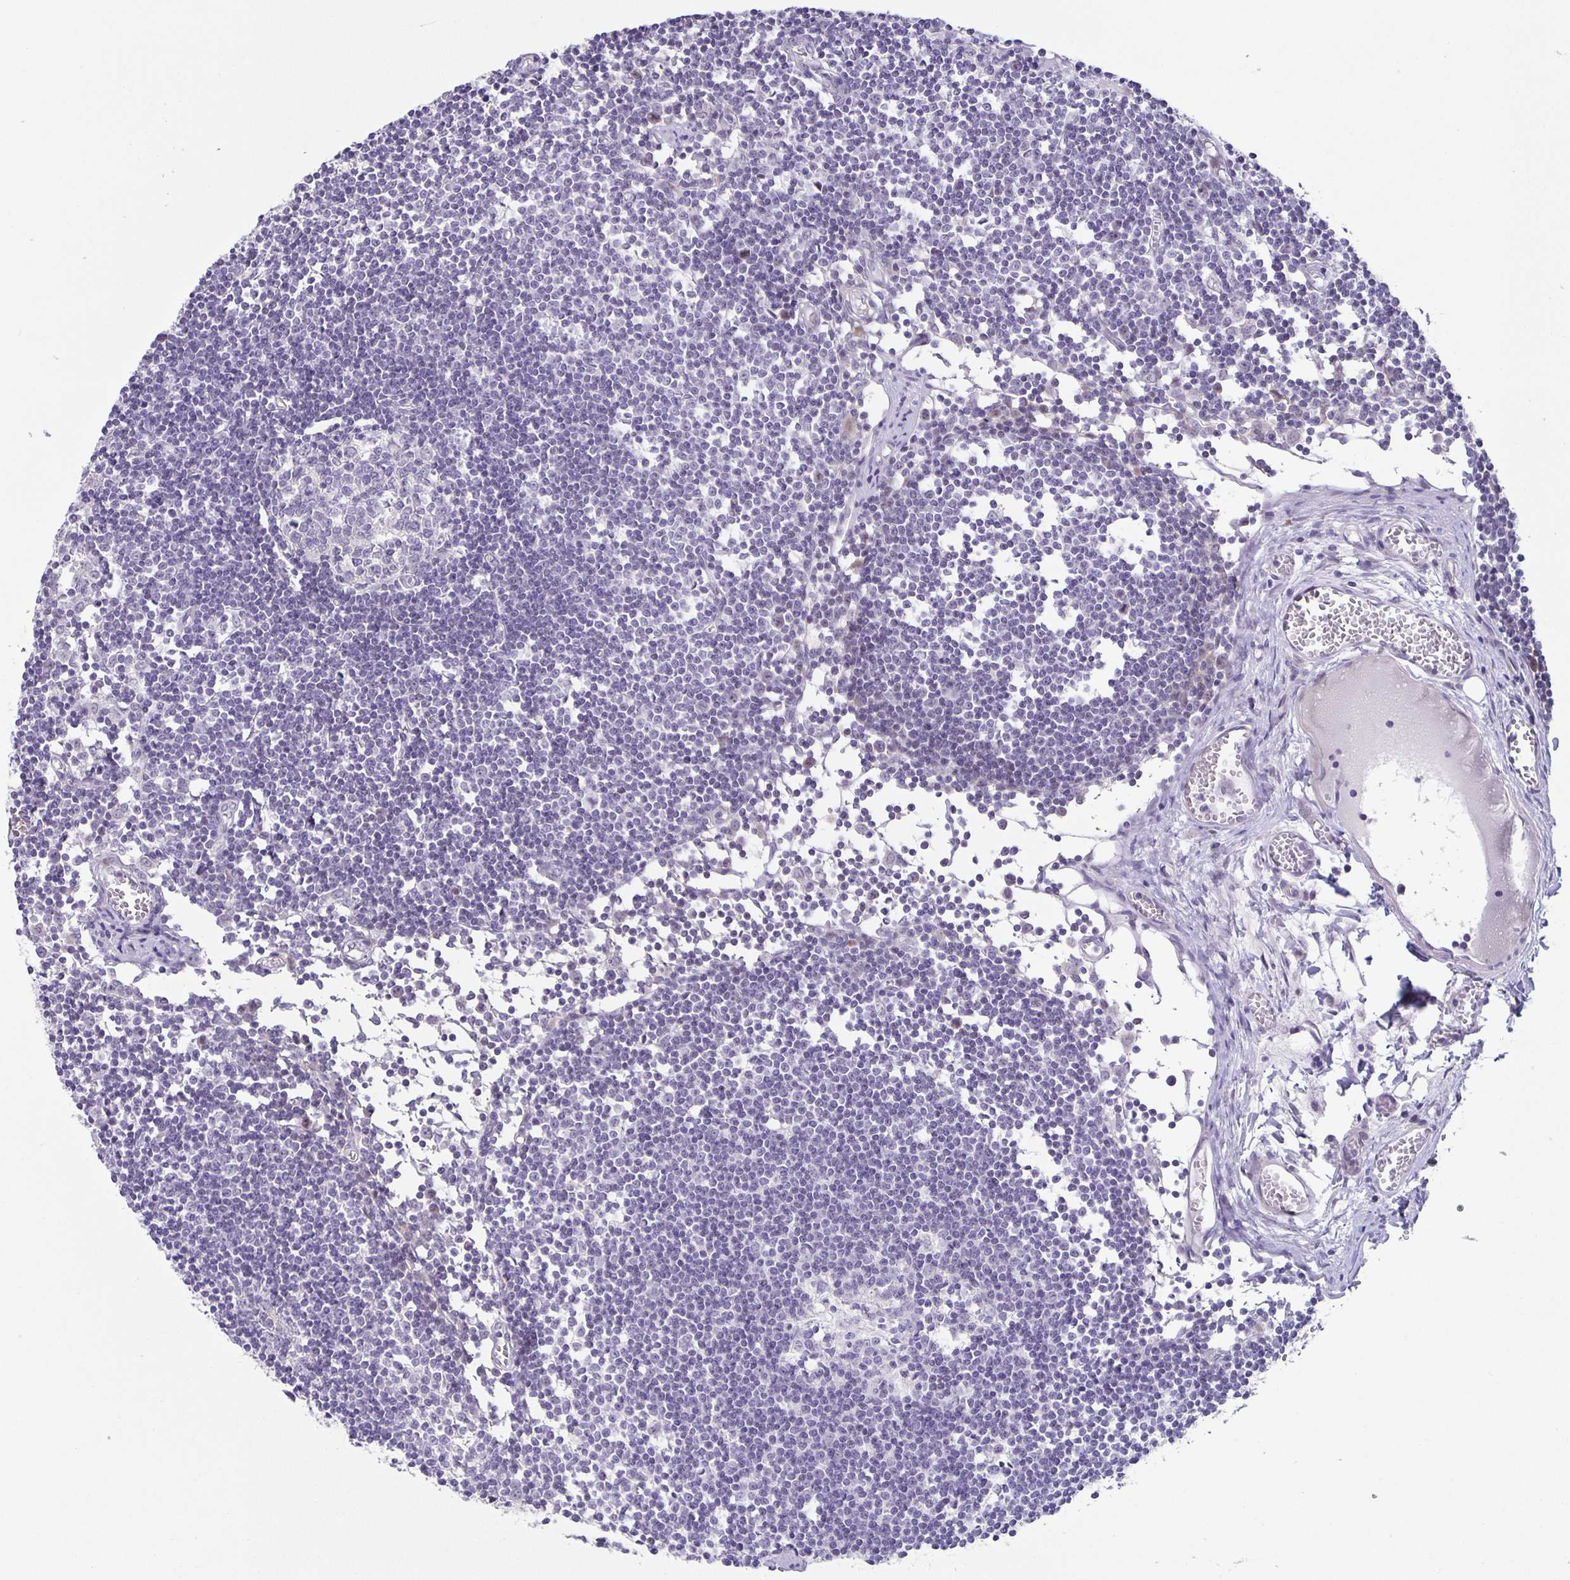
{"staining": {"intensity": "negative", "quantity": "none", "location": "none"}, "tissue": "lymph node", "cell_type": "Germinal center cells", "image_type": "normal", "snomed": [{"axis": "morphology", "description": "Normal tissue, NOS"}, {"axis": "topography", "description": "Lymph node"}], "caption": "IHC histopathology image of benign lymph node stained for a protein (brown), which exhibits no expression in germinal center cells.", "gene": "PHRF1", "patient": {"sex": "female", "age": 11}}